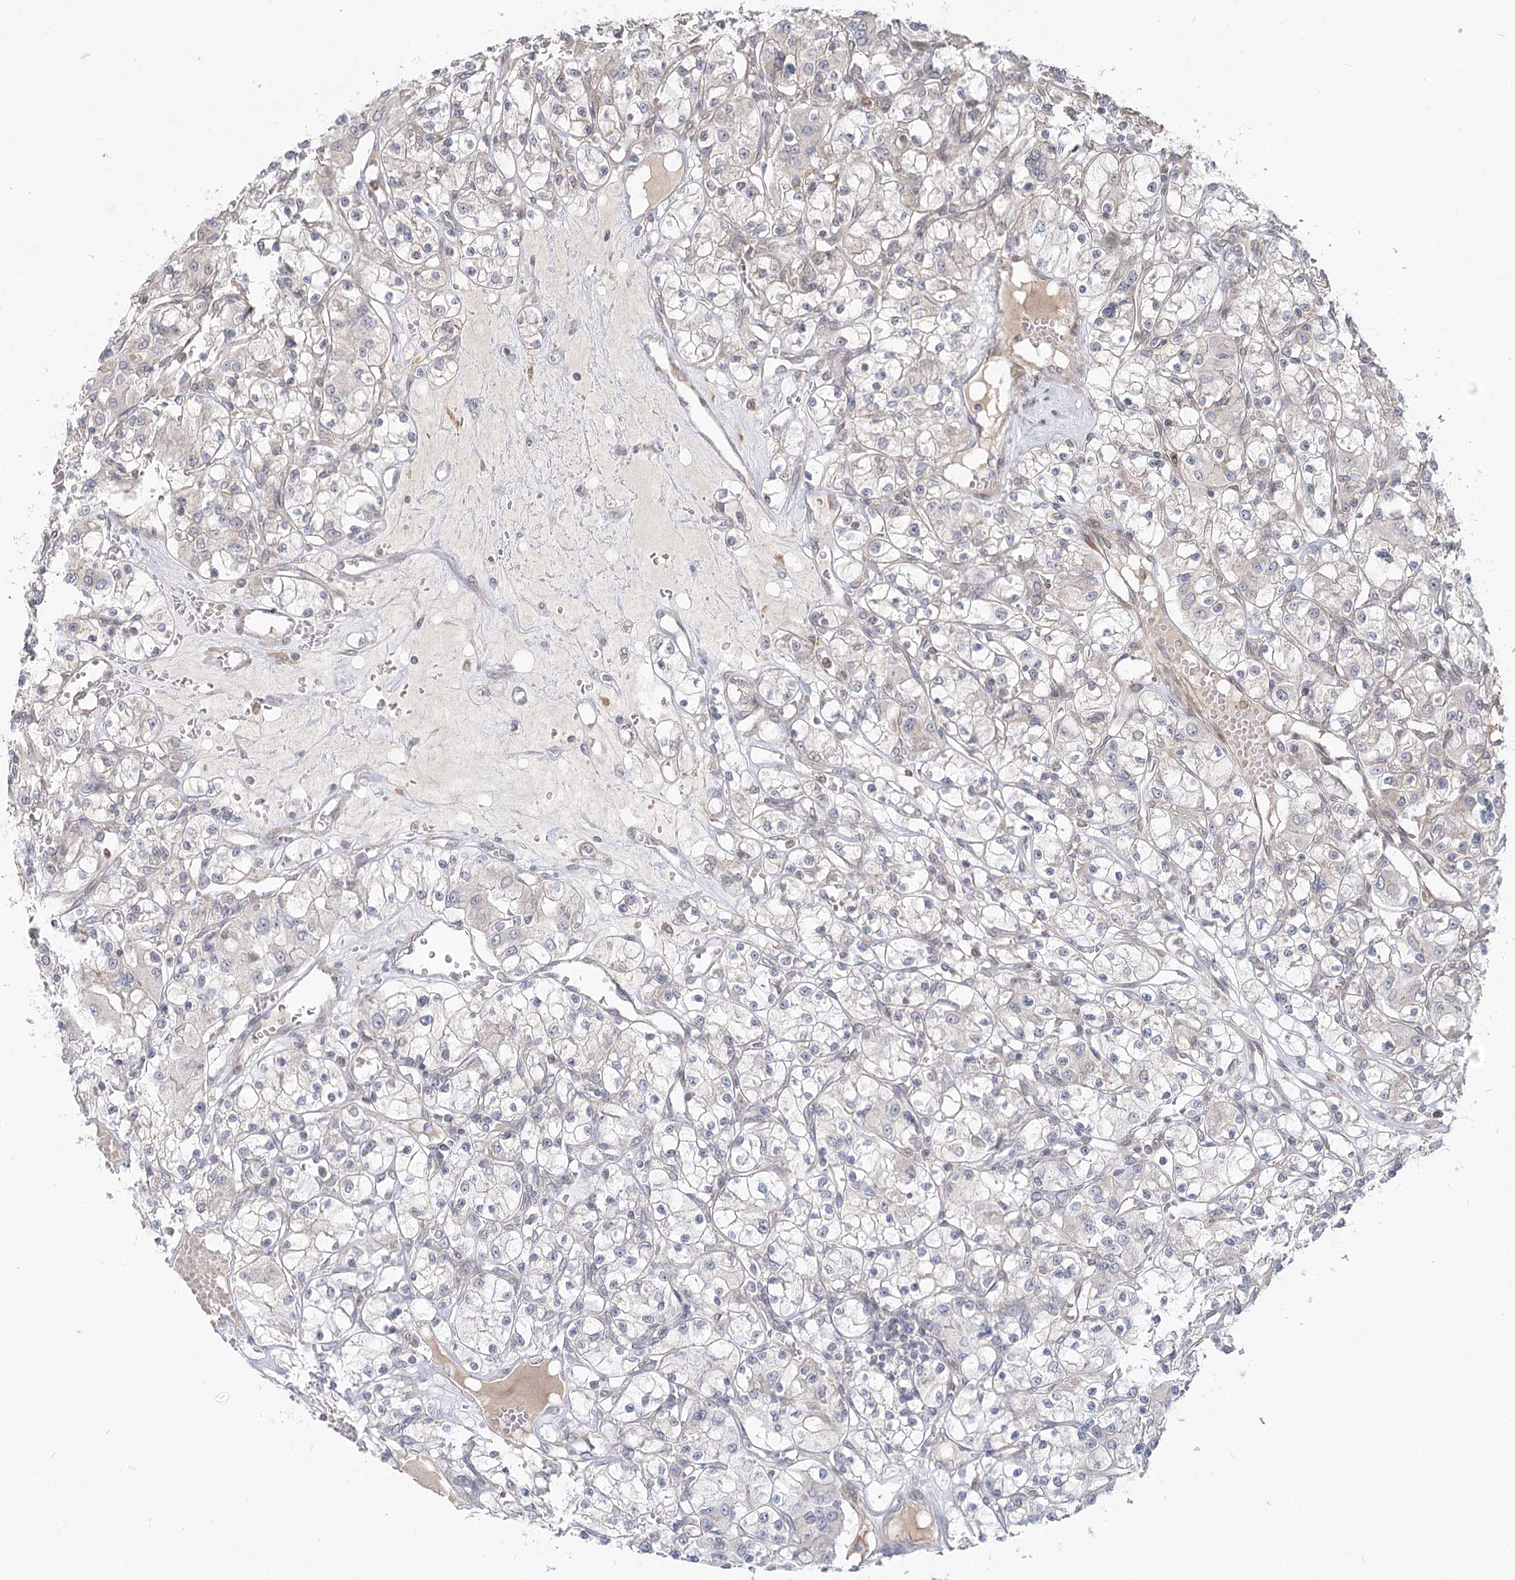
{"staining": {"intensity": "negative", "quantity": "none", "location": "none"}, "tissue": "renal cancer", "cell_type": "Tumor cells", "image_type": "cancer", "snomed": [{"axis": "morphology", "description": "Adenocarcinoma, NOS"}, {"axis": "topography", "description": "Kidney"}], "caption": "DAB (3,3'-diaminobenzidine) immunohistochemical staining of renal cancer shows no significant positivity in tumor cells.", "gene": "MTMR3", "patient": {"sex": "female", "age": 59}}